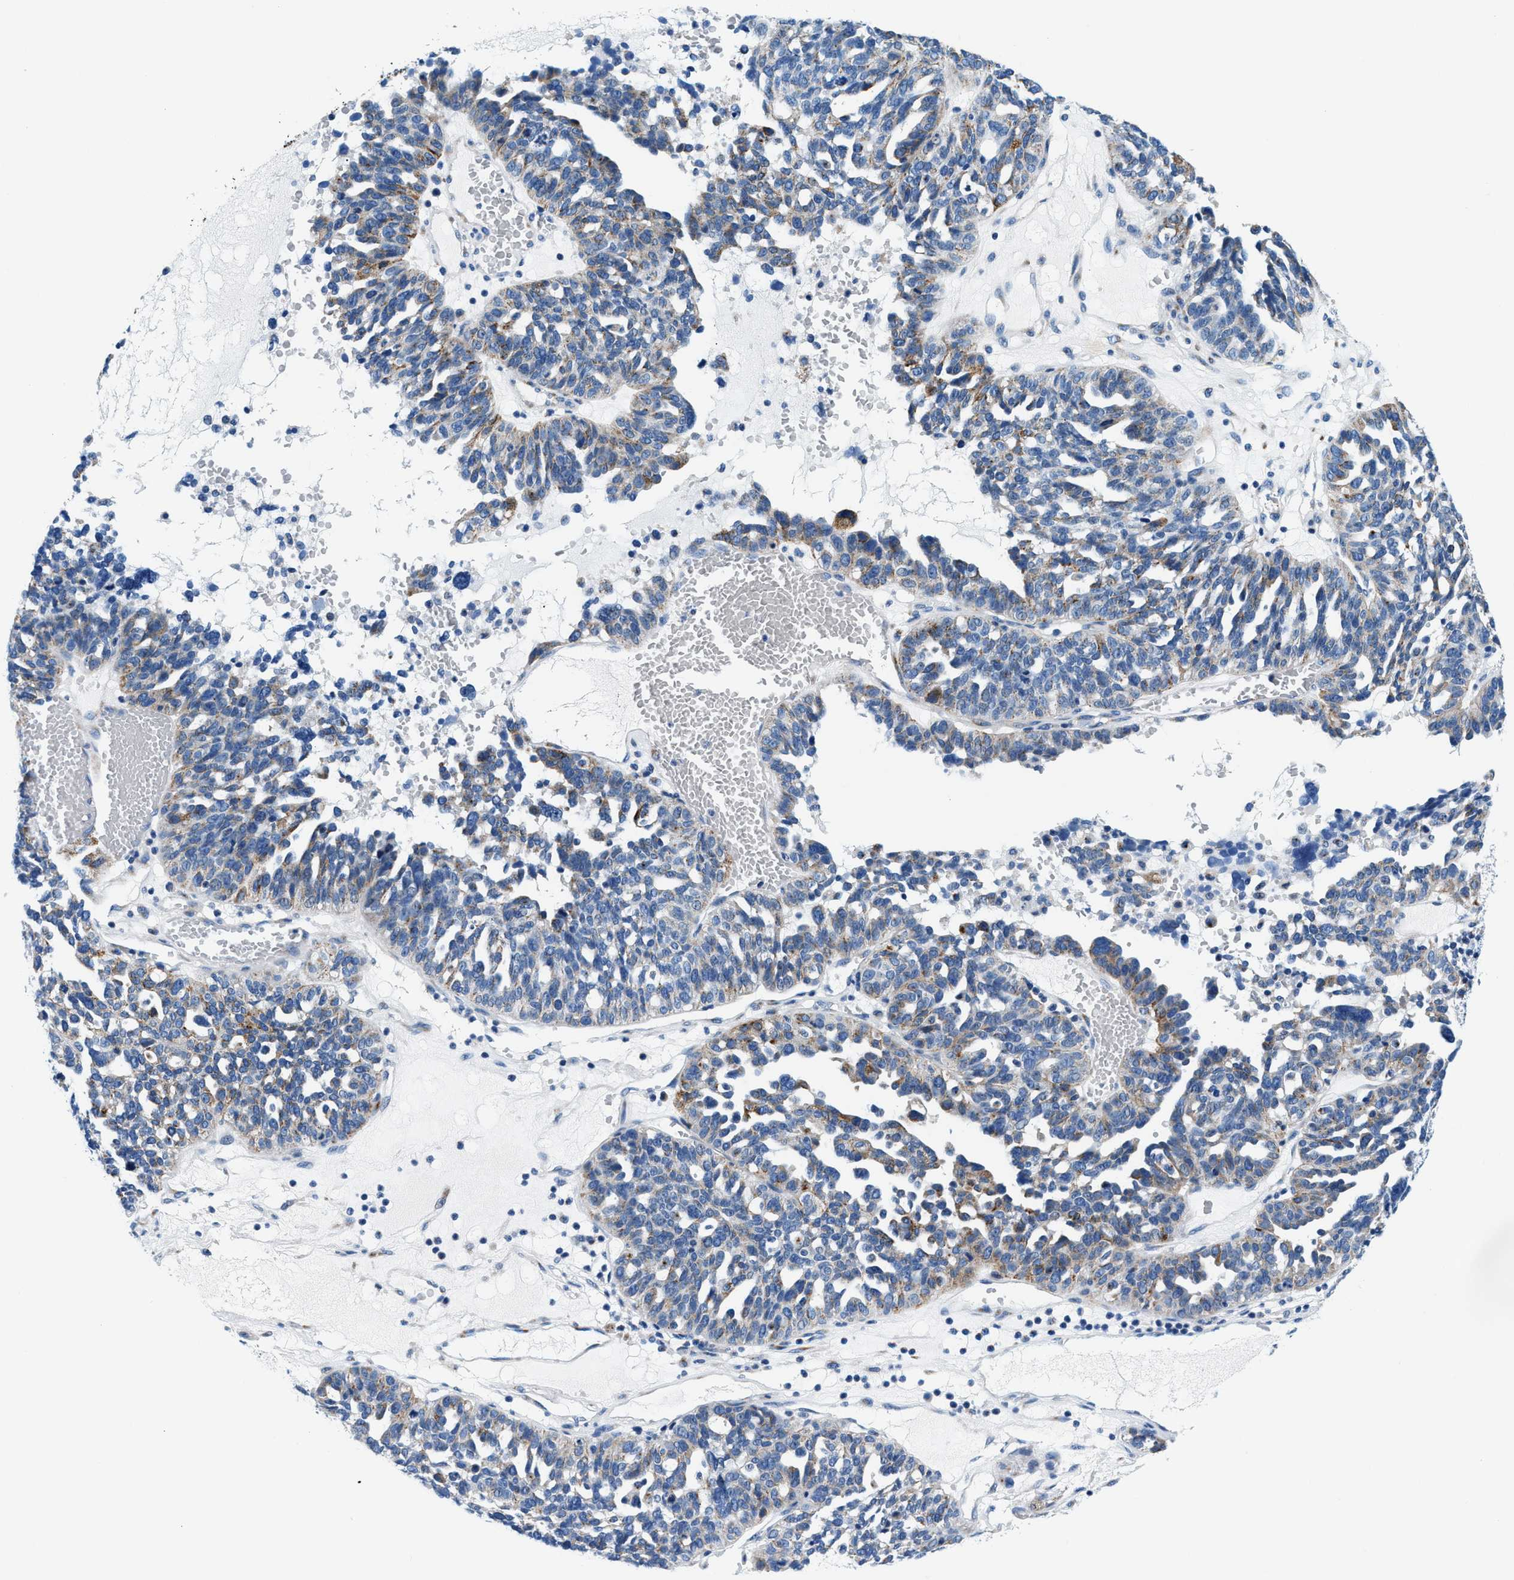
{"staining": {"intensity": "weak", "quantity": "25%-75%", "location": "cytoplasmic/membranous"}, "tissue": "ovarian cancer", "cell_type": "Tumor cells", "image_type": "cancer", "snomed": [{"axis": "morphology", "description": "Cystadenocarcinoma, serous, NOS"}, {"axis": "topography", "description": "Ovary"}], "caption": "Immunohistochemistry (IHC) staining of serous cystadenocarcinoma (ovarian), which shows low levels of weak cytoplasmic/membranous expression in approximately 25%-75% of tumor cells indicating weak cytoplasmic/membranous protein staining. The staining was performed using DAB (brown) for protein detection and nuclei were counterstained in hematoxylin (blue).", "gene": "VPS53", "patient": {"sex": "female", "age": 59}}